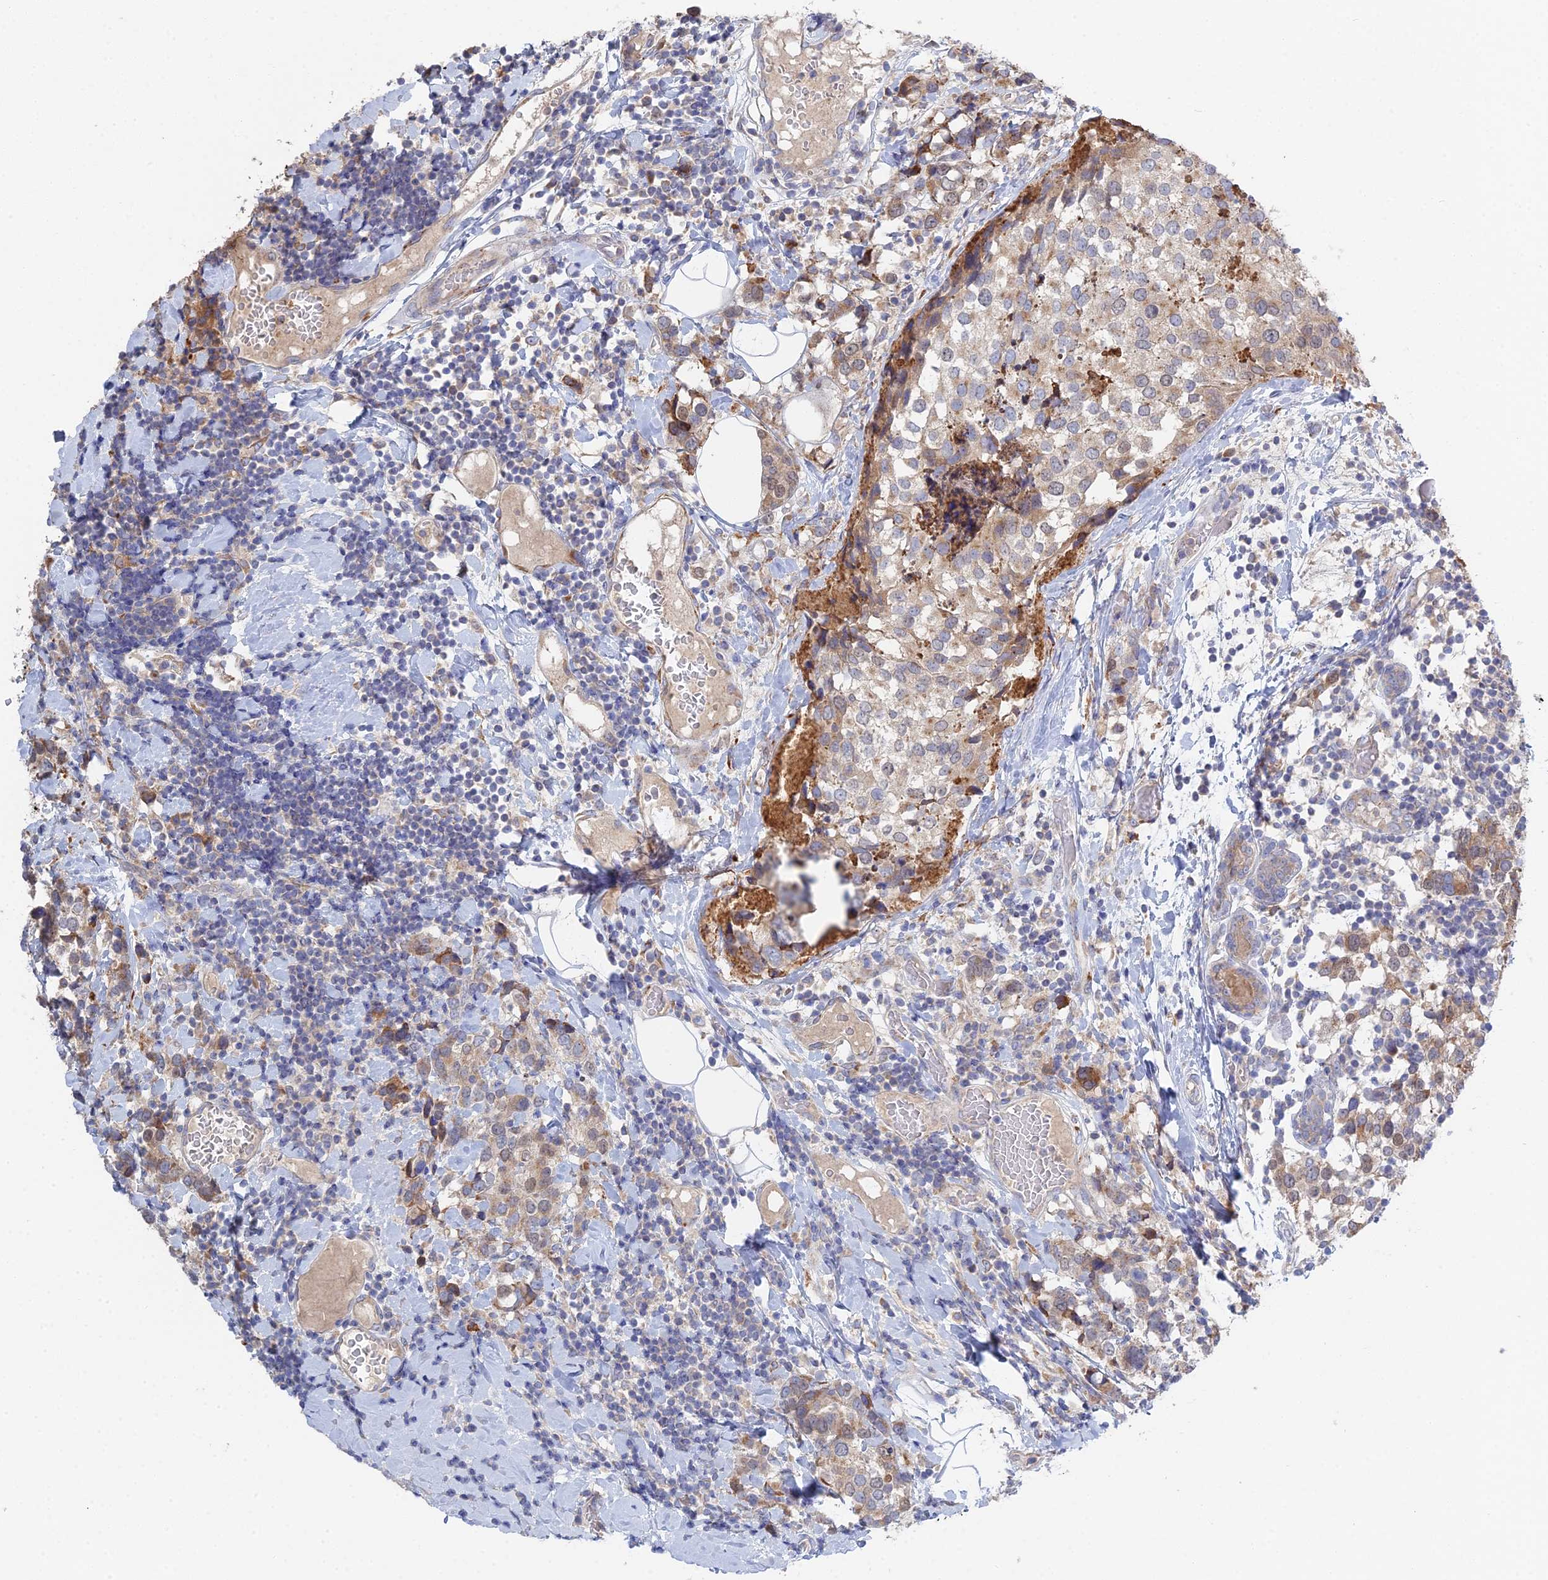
{"staining": {"intensity": "moderate", "quantity": "<25%", "location": "cytoplasmic/membranous"}, "tissue": "breast cancer", "cell_type": "Tumor cells", "image_type": "cancer", "snomed": [{"axis": "morphology", "description": "Lobular carcinoma"}, {"axis": "topography", "description": "Breast"}], "caption": "Protein expression by immunohistochemistry (IHC) exhibits moderate cytoplasmic/membranous expression in about <25% of tumor cells in breast lobular carcinoma. (IHC, brightfield microscopy, high magnification).", "gene": "TRAPPC6A", "patient": {"sex": "female", "age": 59}}